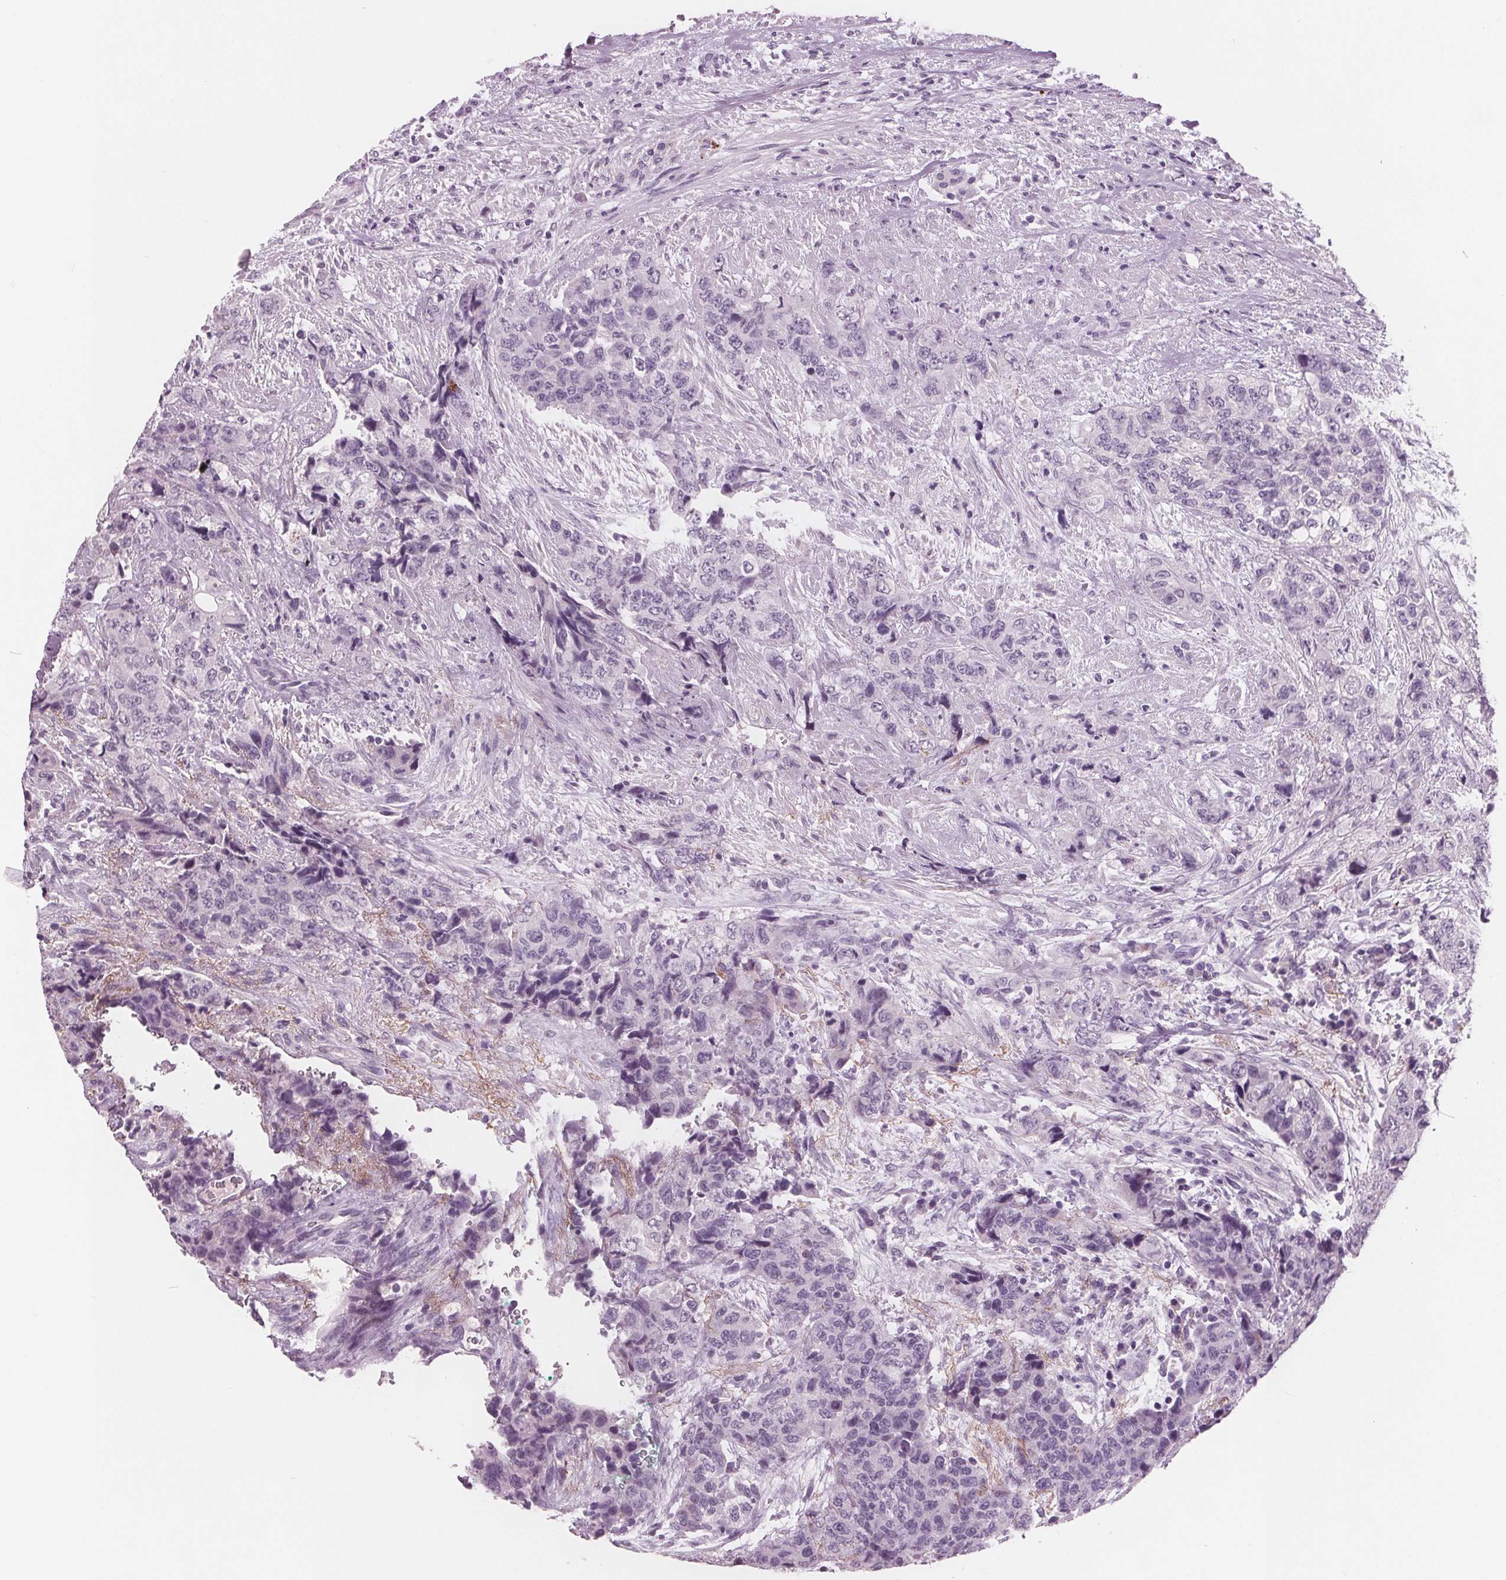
{"staining": {"intensity": "negative", "quantity": "none", "location": "none"}, "tissue": "urothelial cancer", "cell_type": "Tumor cells", "image_type": "cancer", "snomed": [{"axis": "morphology", "description": "Urothelial carcinoma, High grade"}, {"axis": "topography", "description": "Urinary bladder"}], "caption": "High-grade urothelial carcinoma was stained to show a protein in brown. There is no significant positivity in tumor cells.", "gene": "AMBP", "patient": {"sex": "female", "age": 78}}